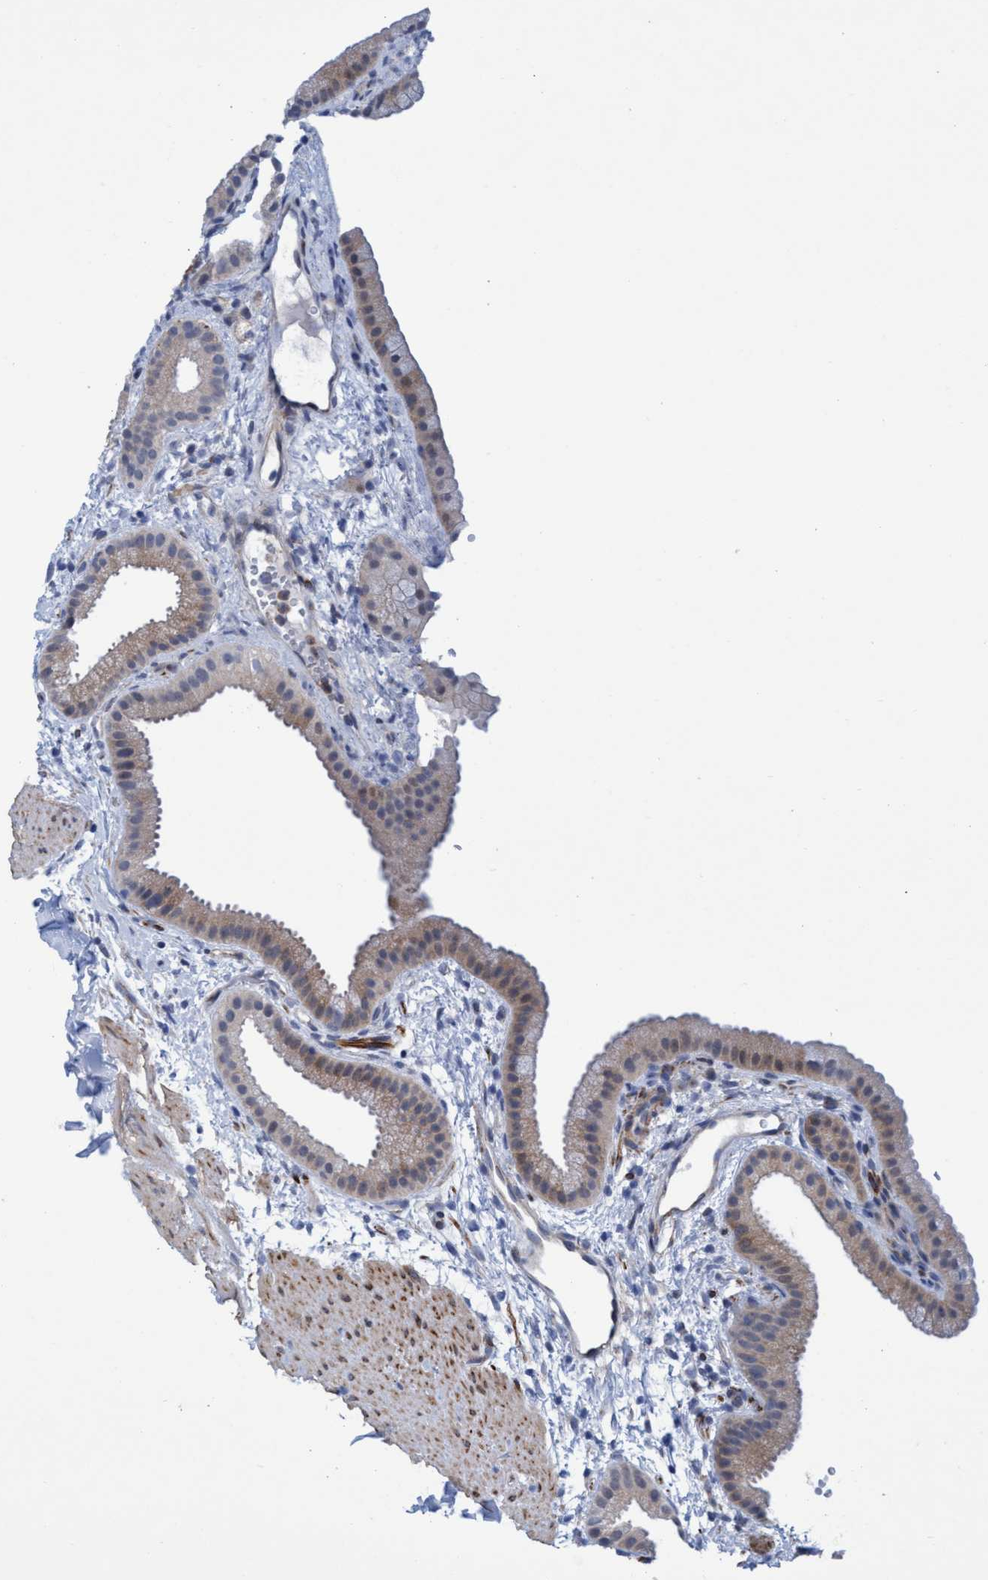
{"staining": {"intensity": "weak", "quantity": "<25%", "location": "cytoplasmic/membranous"}, "tissue": "gallbladder", "cell_type": "Glandular cells", "image_type": "normal", "snomed": [{"axis": "morphology", "description": "Normal tissue, NOS"}, {"axis": "topography", "description": "Gallbladder"}], "caption": "DAB (3,3'-diaminobenzidine) immunohistochemical staining of unremarkable gallbladder demonstrates no significant expression in glandular cells.", "gene": "SLC43A2", "patient": {"sex": "female", "age": 64}}